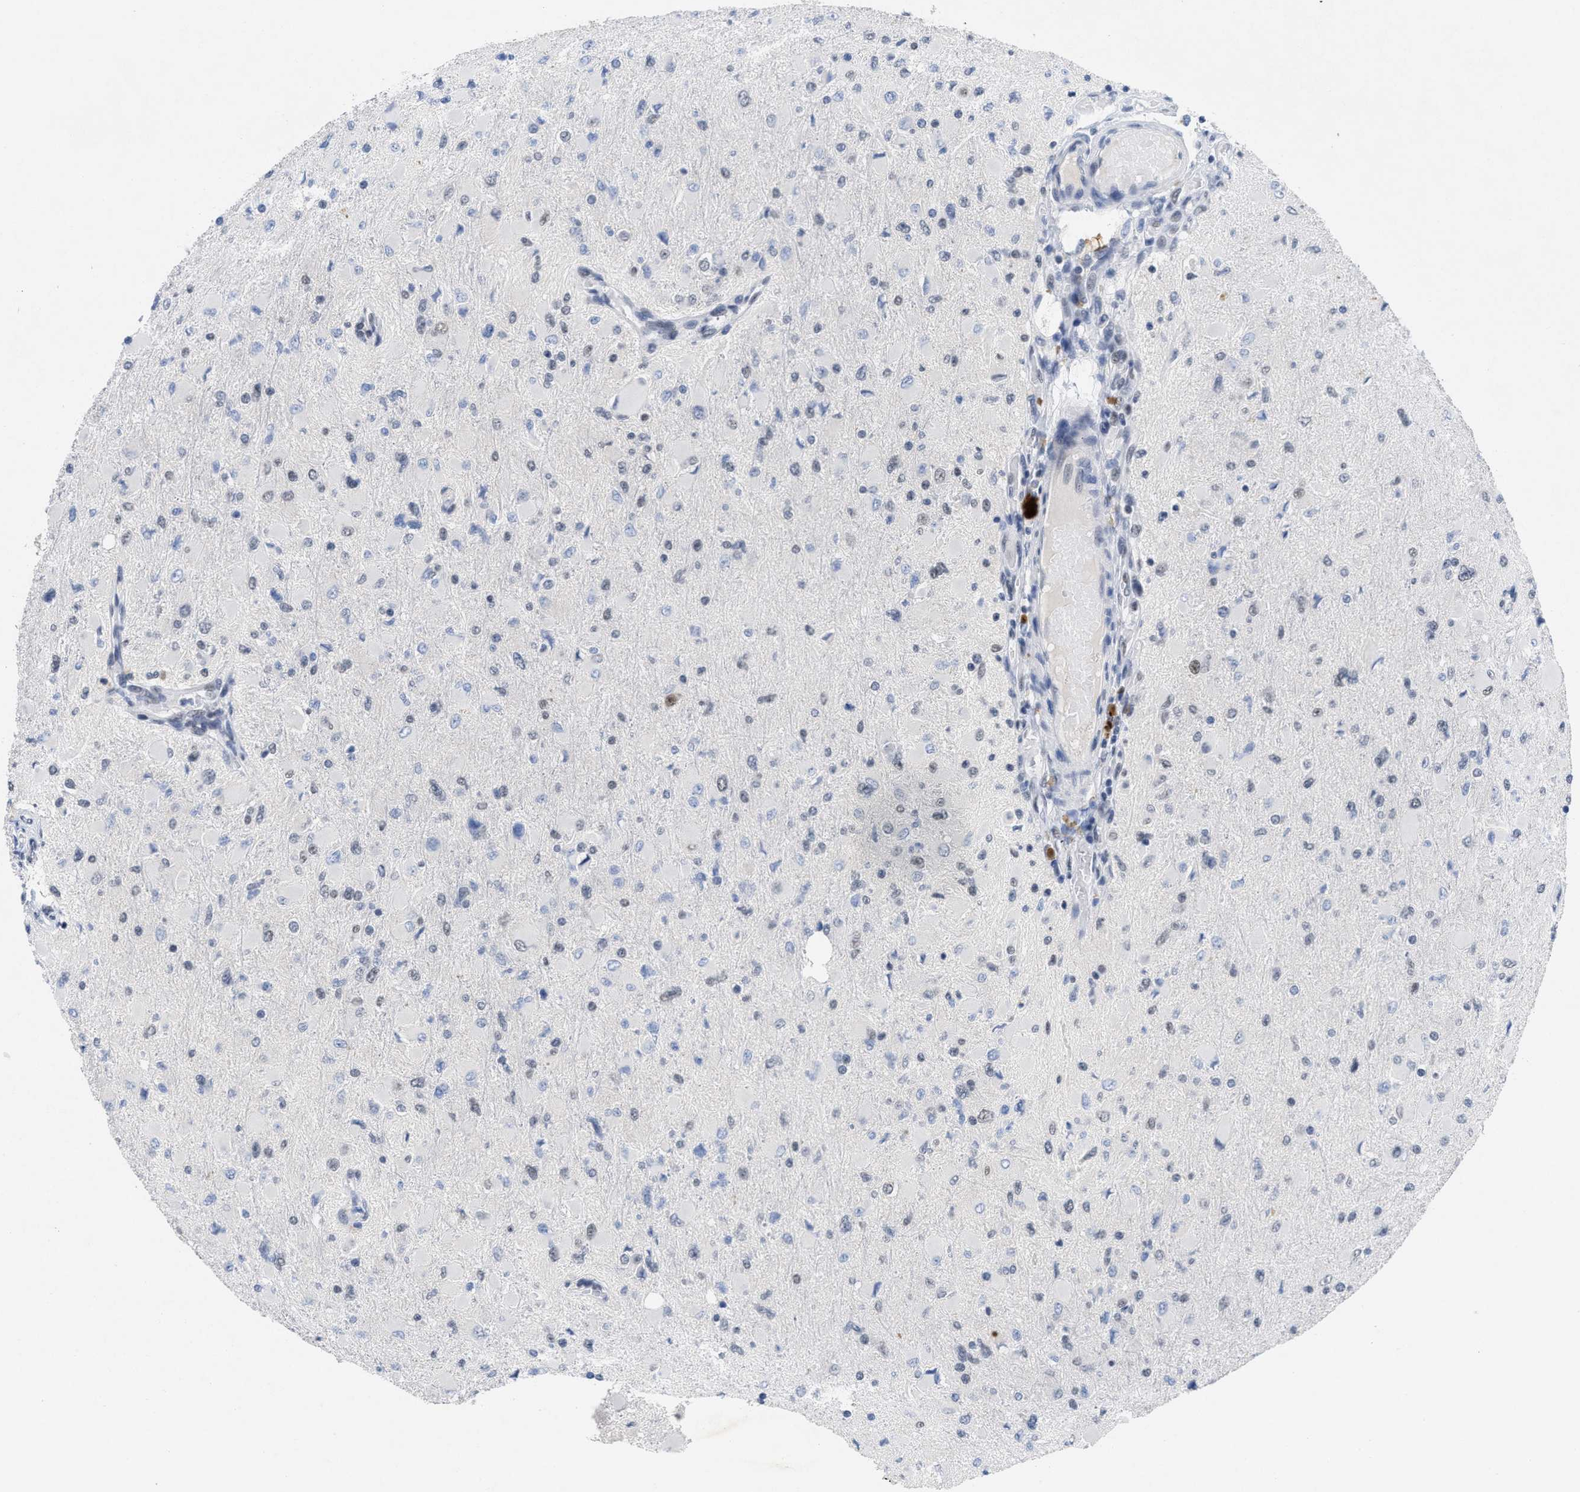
{"staining": {"intensity": "negative", "quantity": "none", "location": "none"}, "tissue": "glioma", "cell_type": "Tumor cells", "image_type": "cancer", "snomed": [{"axis": "morphology", "description": "Glioma, malignant, High grade"}, {"axis": "topography", "description": "Cerebral cortex"}], "caption": "This is an IHC histopathology image of human high-grade glioma (malignant). There is no staining in tumor cells.", "gene": "GGNBP2", "patient": {"sex": "female", "age": 36}}